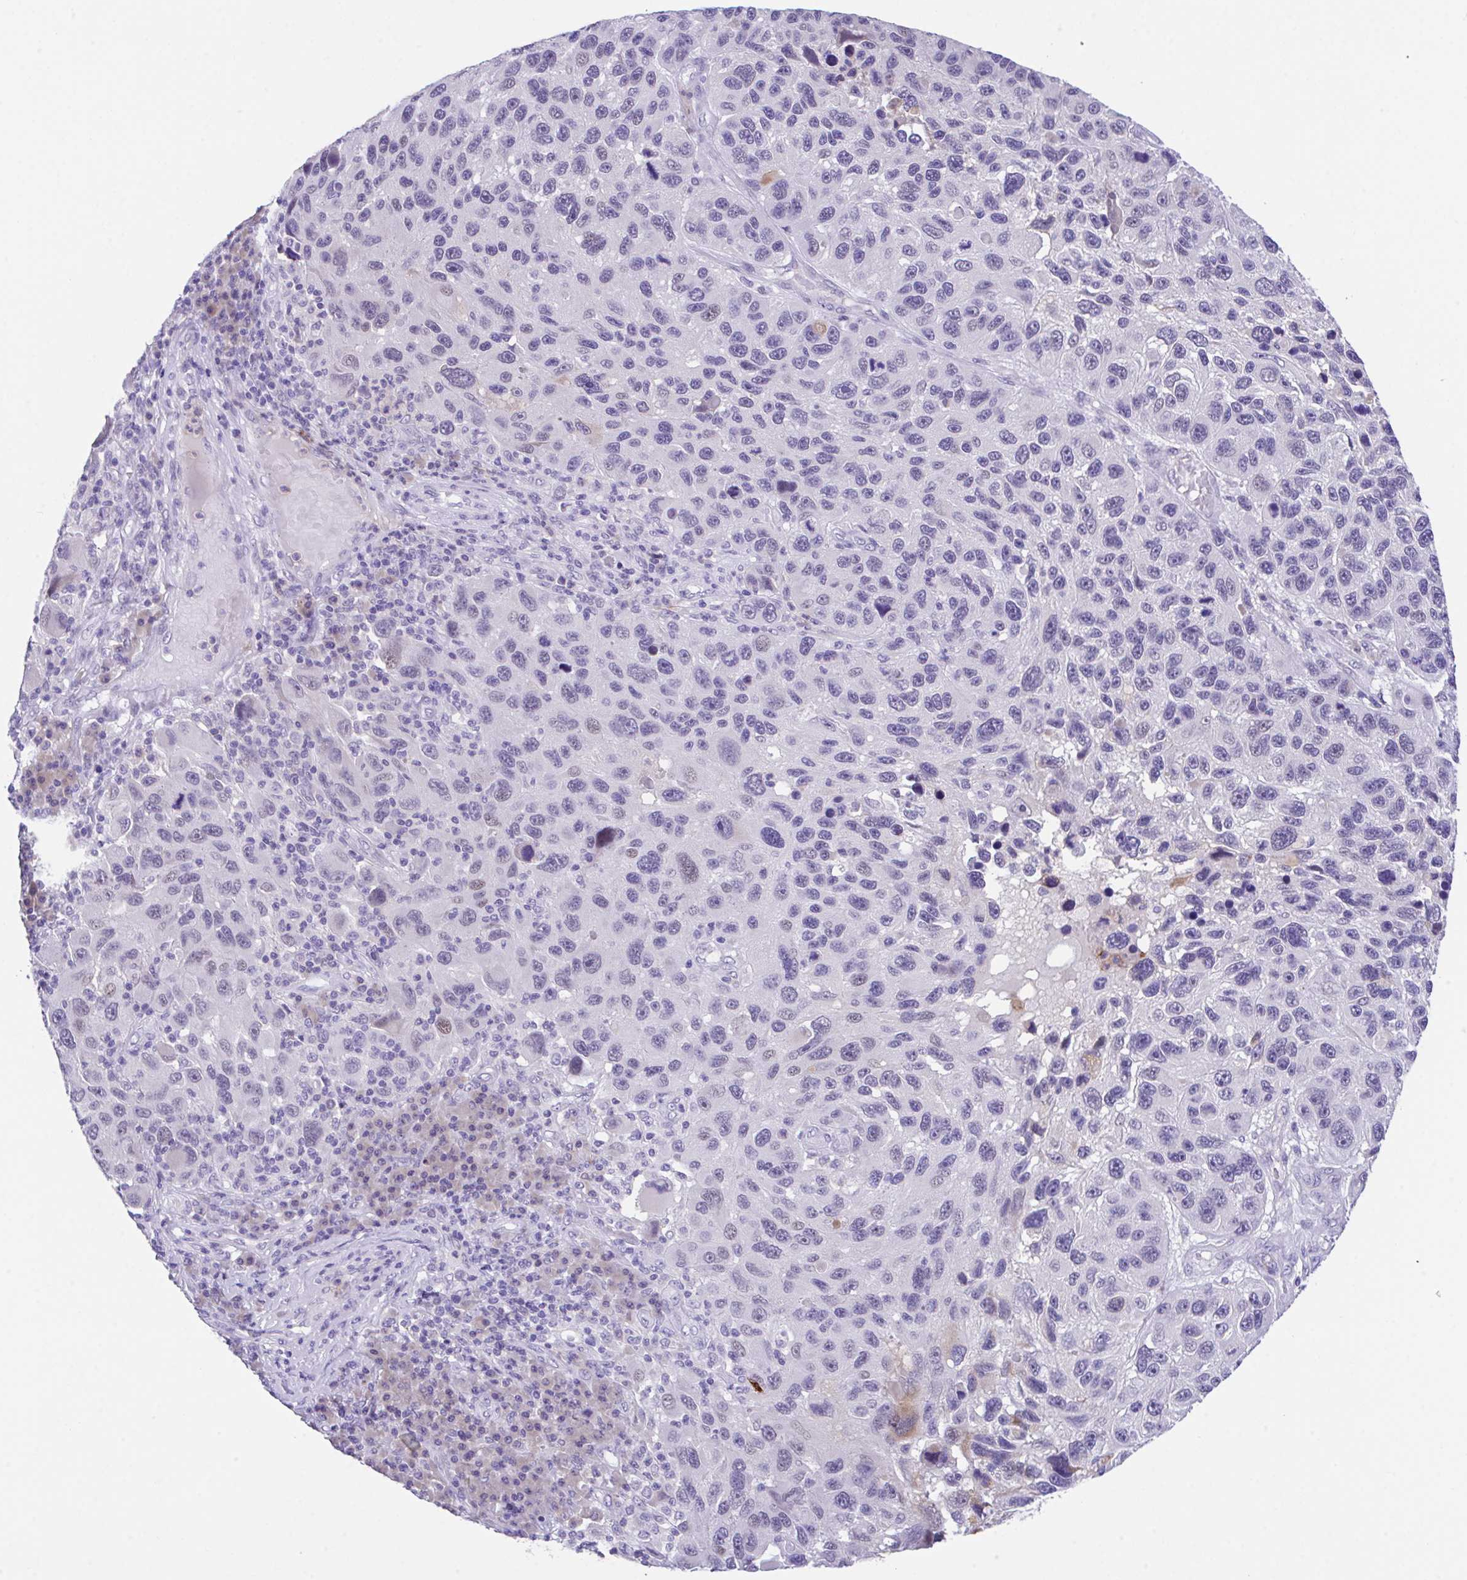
{"staining": {"intensity": "negative", "quantity": "none", "location": "none"}, "tissue": "melanoma", "cell_type": "Tumor cells", "image_type": "cancer", "snomed": [{"axis": "morphology", "description": "Malignant melanoma, NOS"}, {"axis": "topography", "description": "Skin"}], "caption": "A photomicrograph of malignant melanoma stained for a protein displays no brown staining in tumor cells.", "gene": "HOXB4", "patient": {"sex": "male", "age": 53}}